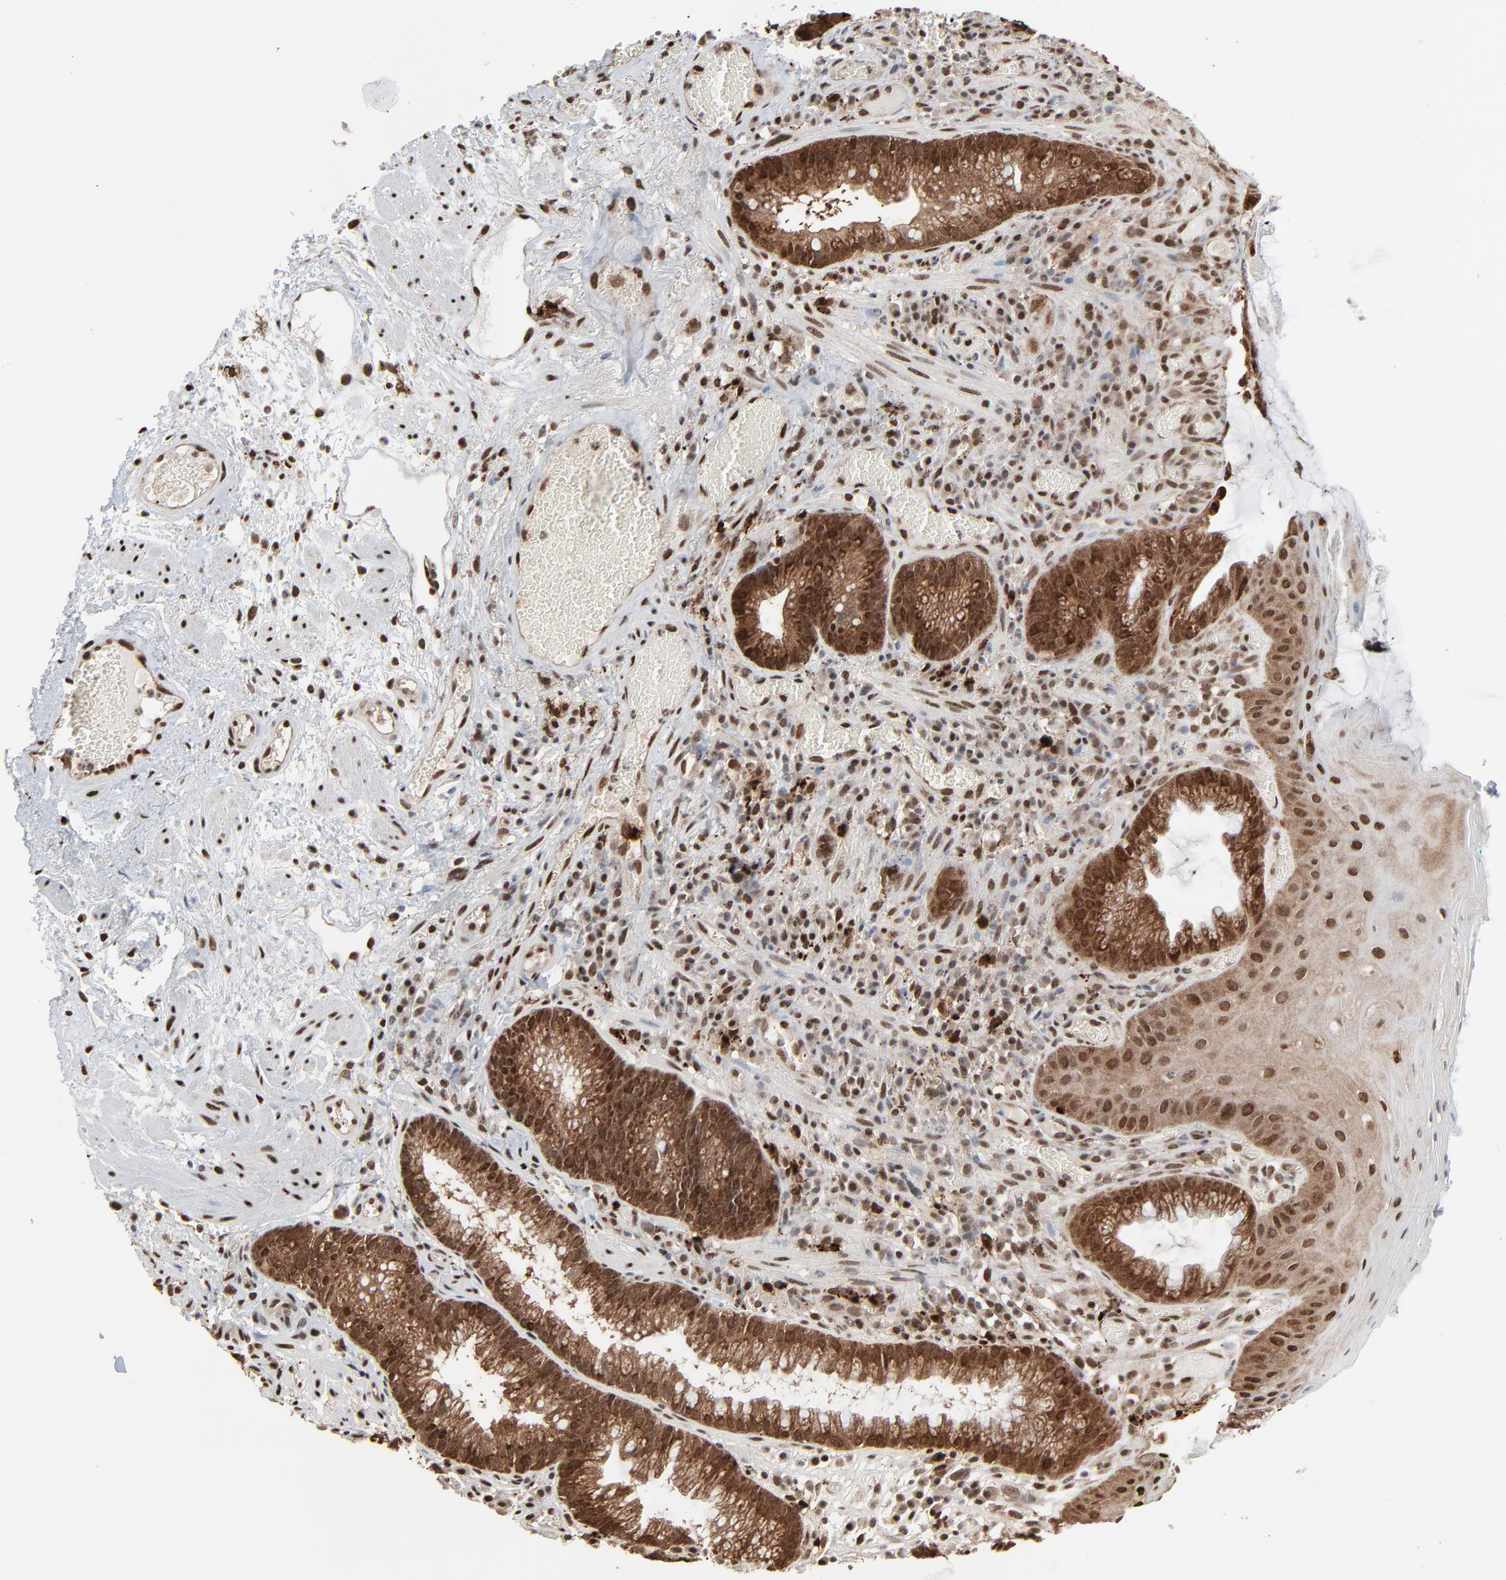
{"staining": {"intensity": "moderate", "quantity": ">75%", "location": "cytoplasmic/membranous,nuclear"}, "tissue": "skin", "cell_type": "Epidermal cells", "image_type": "normal", "snomed": [{"axis": "morphology", "description": "Normal tissue, NOS"}, {"axis": "morphology", "description": "Hemorrhoids"}, {"axis": "morphology", "description": "Inflammation, NOS"}, {"axis": "topography", "description": "Anal"}], "caption": "A high-resolution image shows immunohistochemistry staining of normal skin, which exhibits moderate cytoplasmic/membranous,nuclear expression in approximately >75% of epidermal cells. (DAB (3,3'-diaminobenzidine) IHC, brown staining for protein, blue staining for nuclei).", "gene": "MEIS2", "patient": {"sex": "male", "age": 60}}